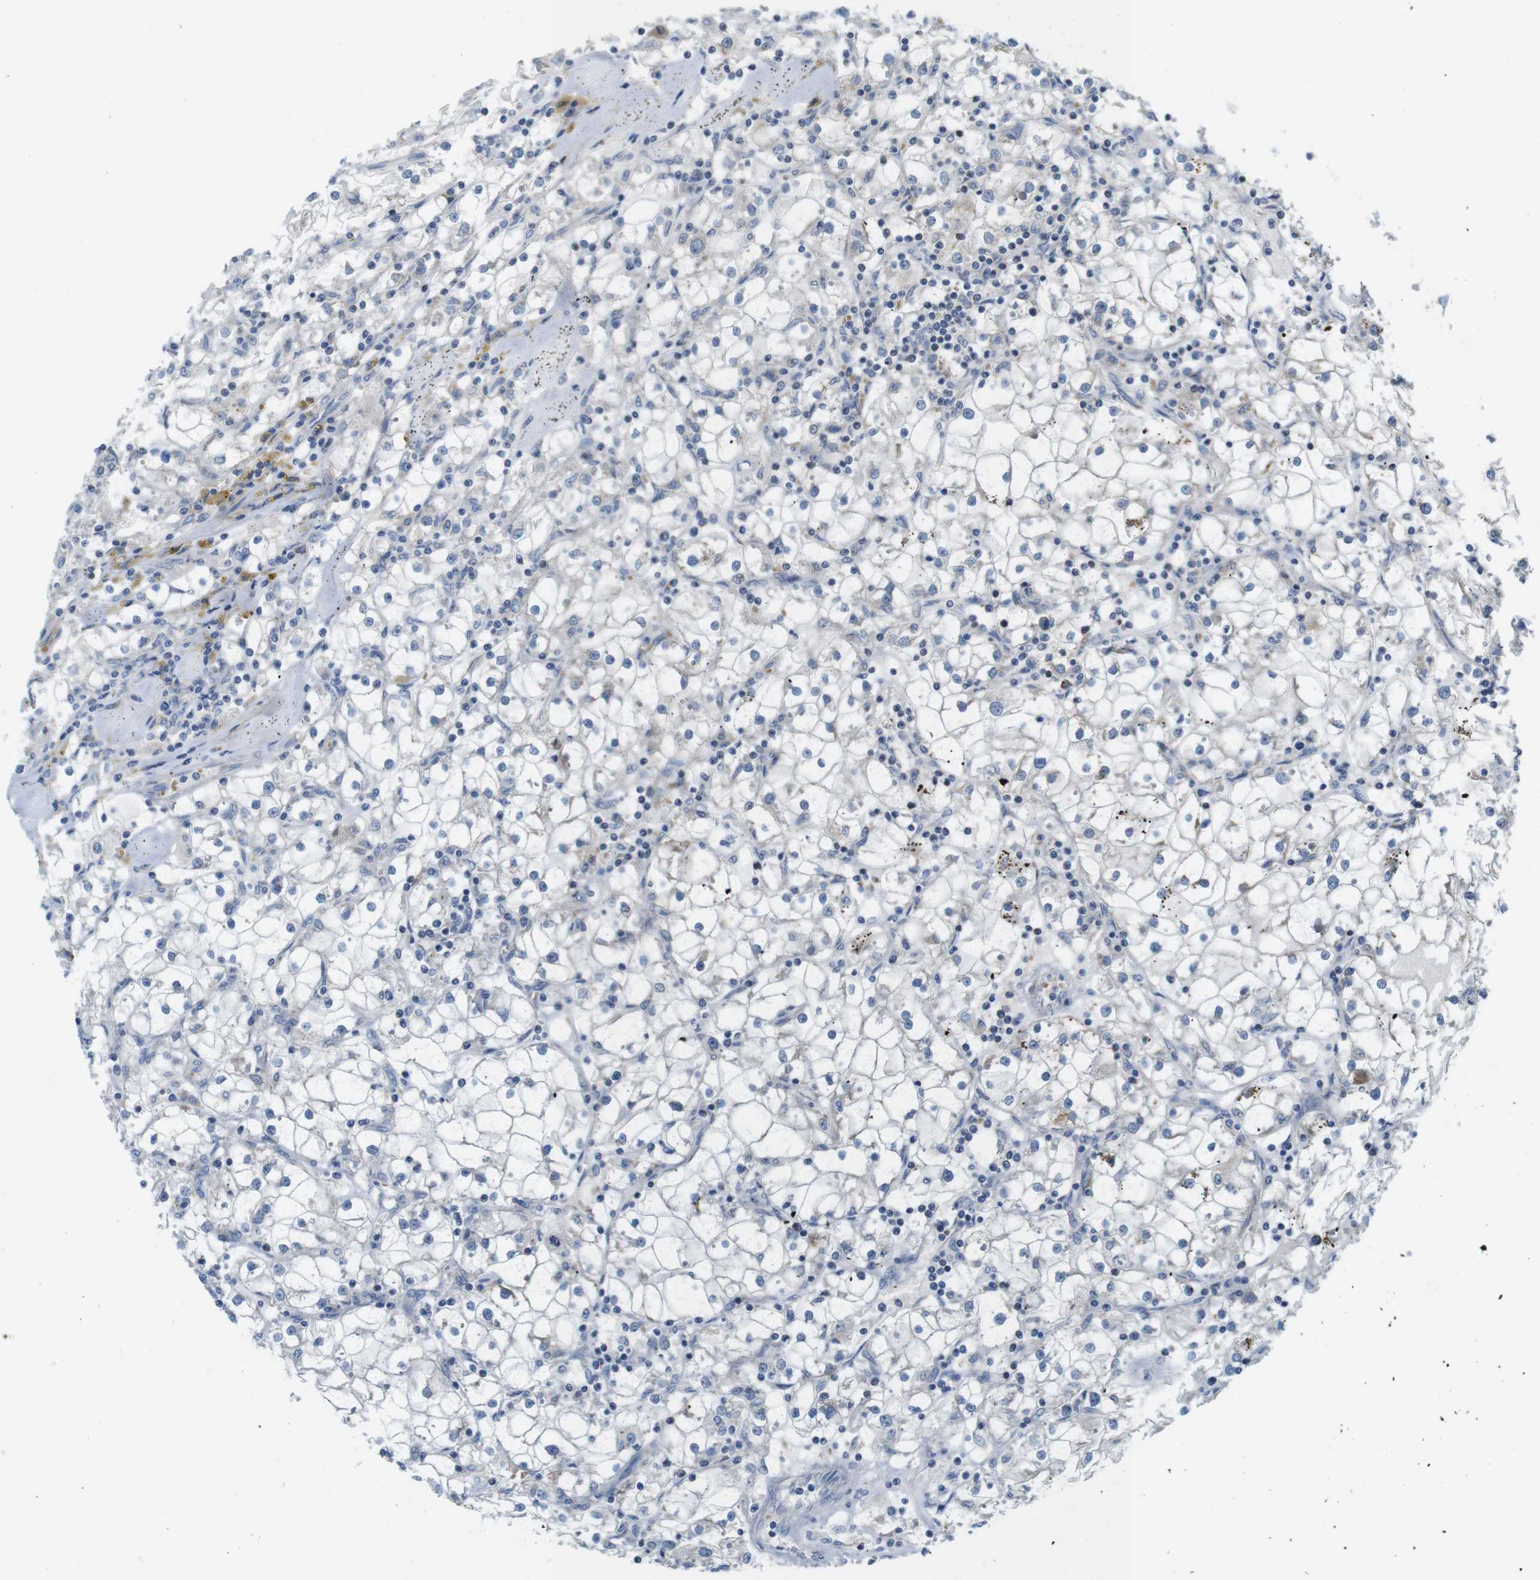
{"staining": {"intensity": "weak", "quantity": "<25%", "location": "cytoplasmic/membranous"}, "tissue": "renal cancer", "cell_type": "Tumor cells", "image_type": "cancer", "snomed": [{"axis": "morphology", "description": "Adenocarcinoma, NOS"}, {"axis": "topography", "description": "Kidney"}], "caption": "DAB immunohistochemical staining of renal adenocarcinoma reveals no significant positivity in tumor cells. (Stains: DAB immunohistochemistry with hematoxylin counter stain, Microscopy: brightfield microscopy at high magnification).", "gene": "MARCHF1", "patient": {"sex": "male", "age": 56}}